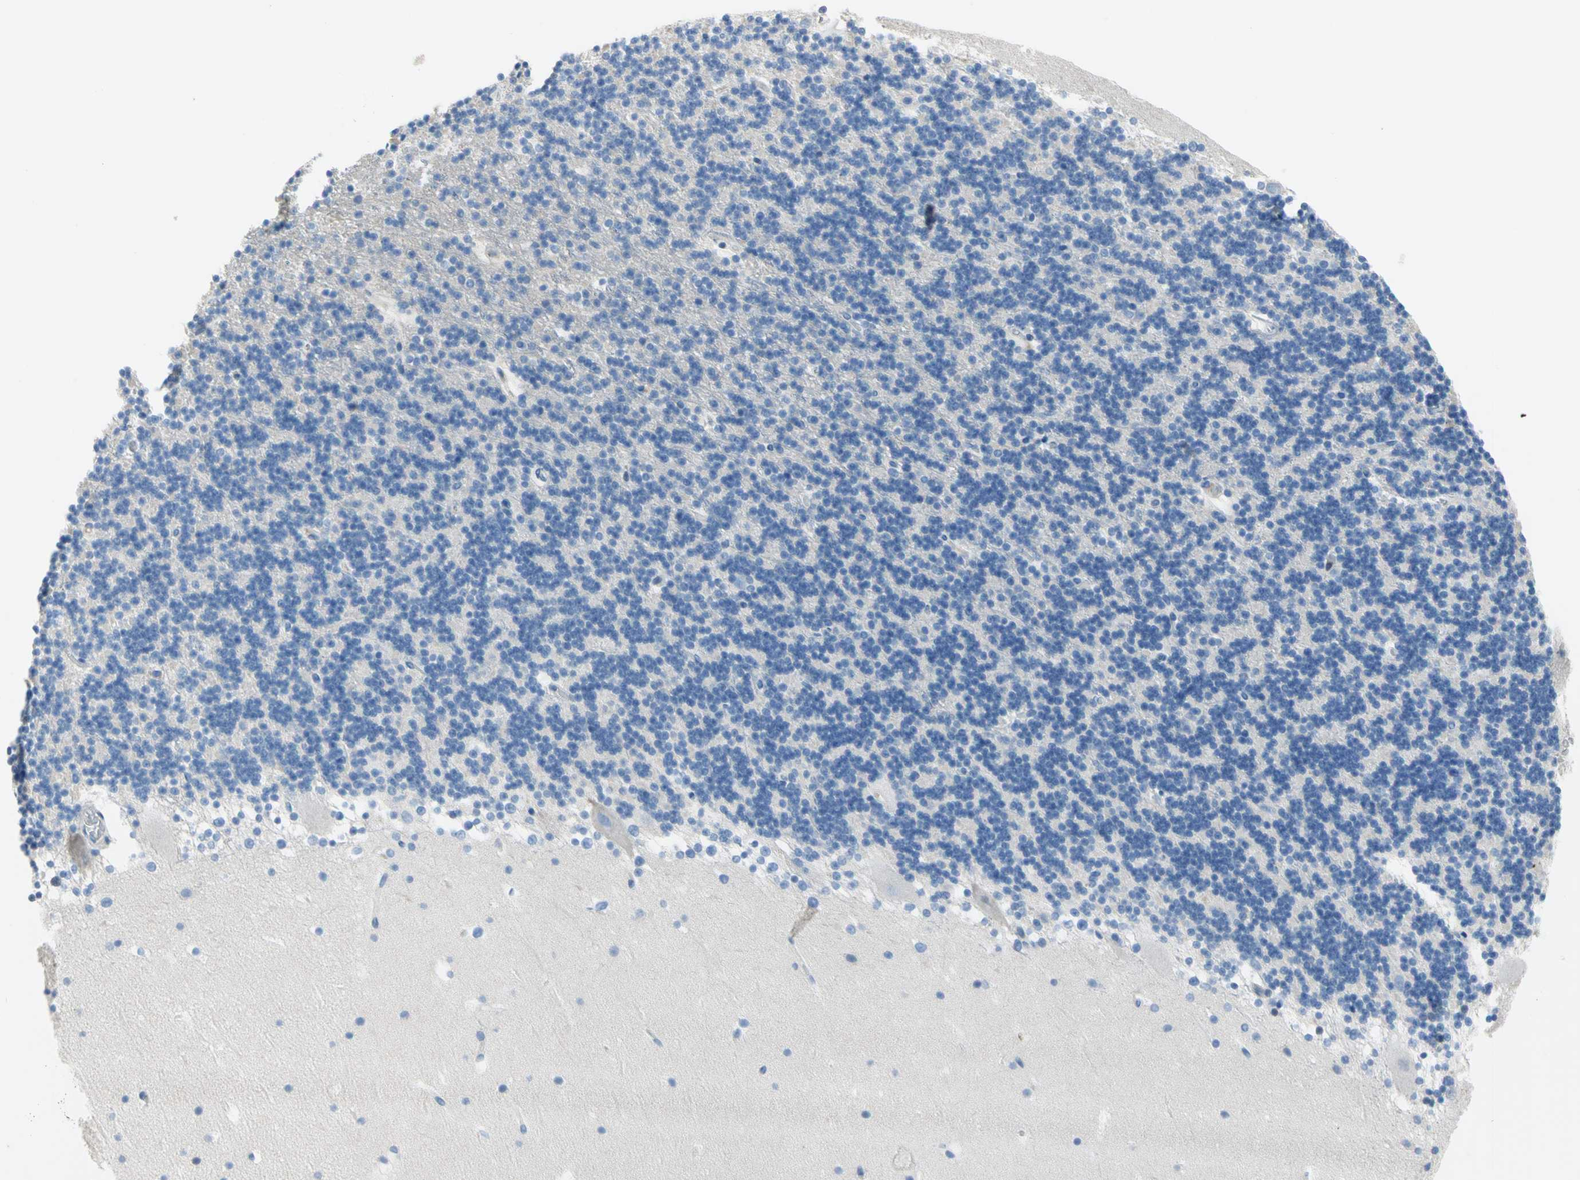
{"staining": {"intensity": "negative", "quantity": "none", "location": "none"}, "tissue": "cerebellum", "cell_type": "Cells in granular layer", "image_type": "normal", "snomed": [{"axis": "morphology", "description": "Normal tissue, NOS"}, {"axis": "topography", "description": "Cerebellum"}], "caption": "An immunohistochemistry (IHC) image of normal cerebellum is shown. There is no staining in cells in granular layer of cerebellum.", "gene": "MUC1", "patient": {"sex": "male", "age": 45}}